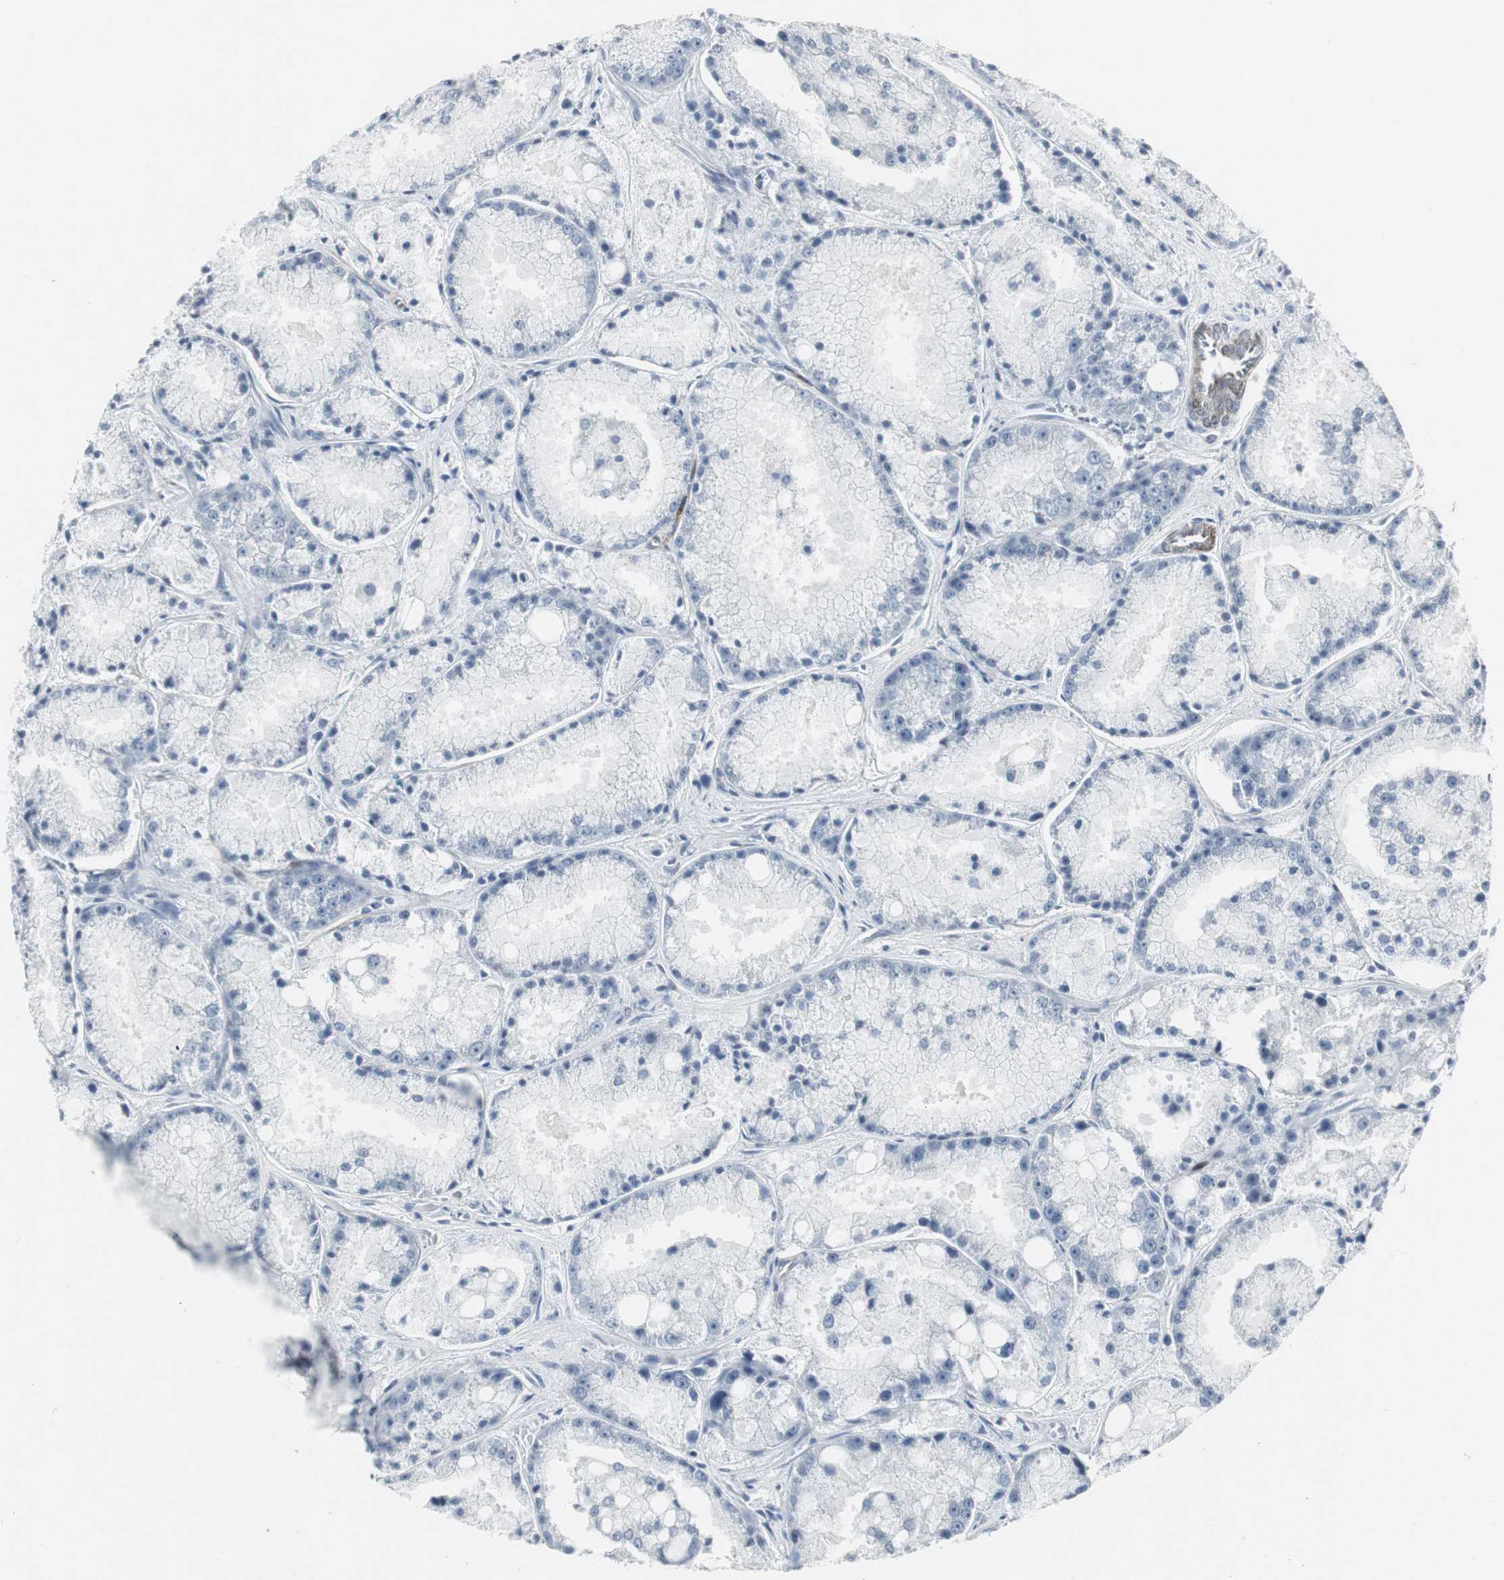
{"staining": {"intensity": "negative", "quantity": "none", "location": "none"}, "tissue": "prostate cancer", "cell_type": "Tumor cells", "image_type": "cancer", "snomed": [{"axis": "morphology", "description": "Adenocarcinoma, Low grade"}, {"axis": "topography", "description": "Prostate"}], "caption": "The image demonstrates no staining of tumor cells in prostate adenocarcinoma (low-grade).", "gene": "PPP1R14A", "patient": {"sex": "male", "age": 64}}